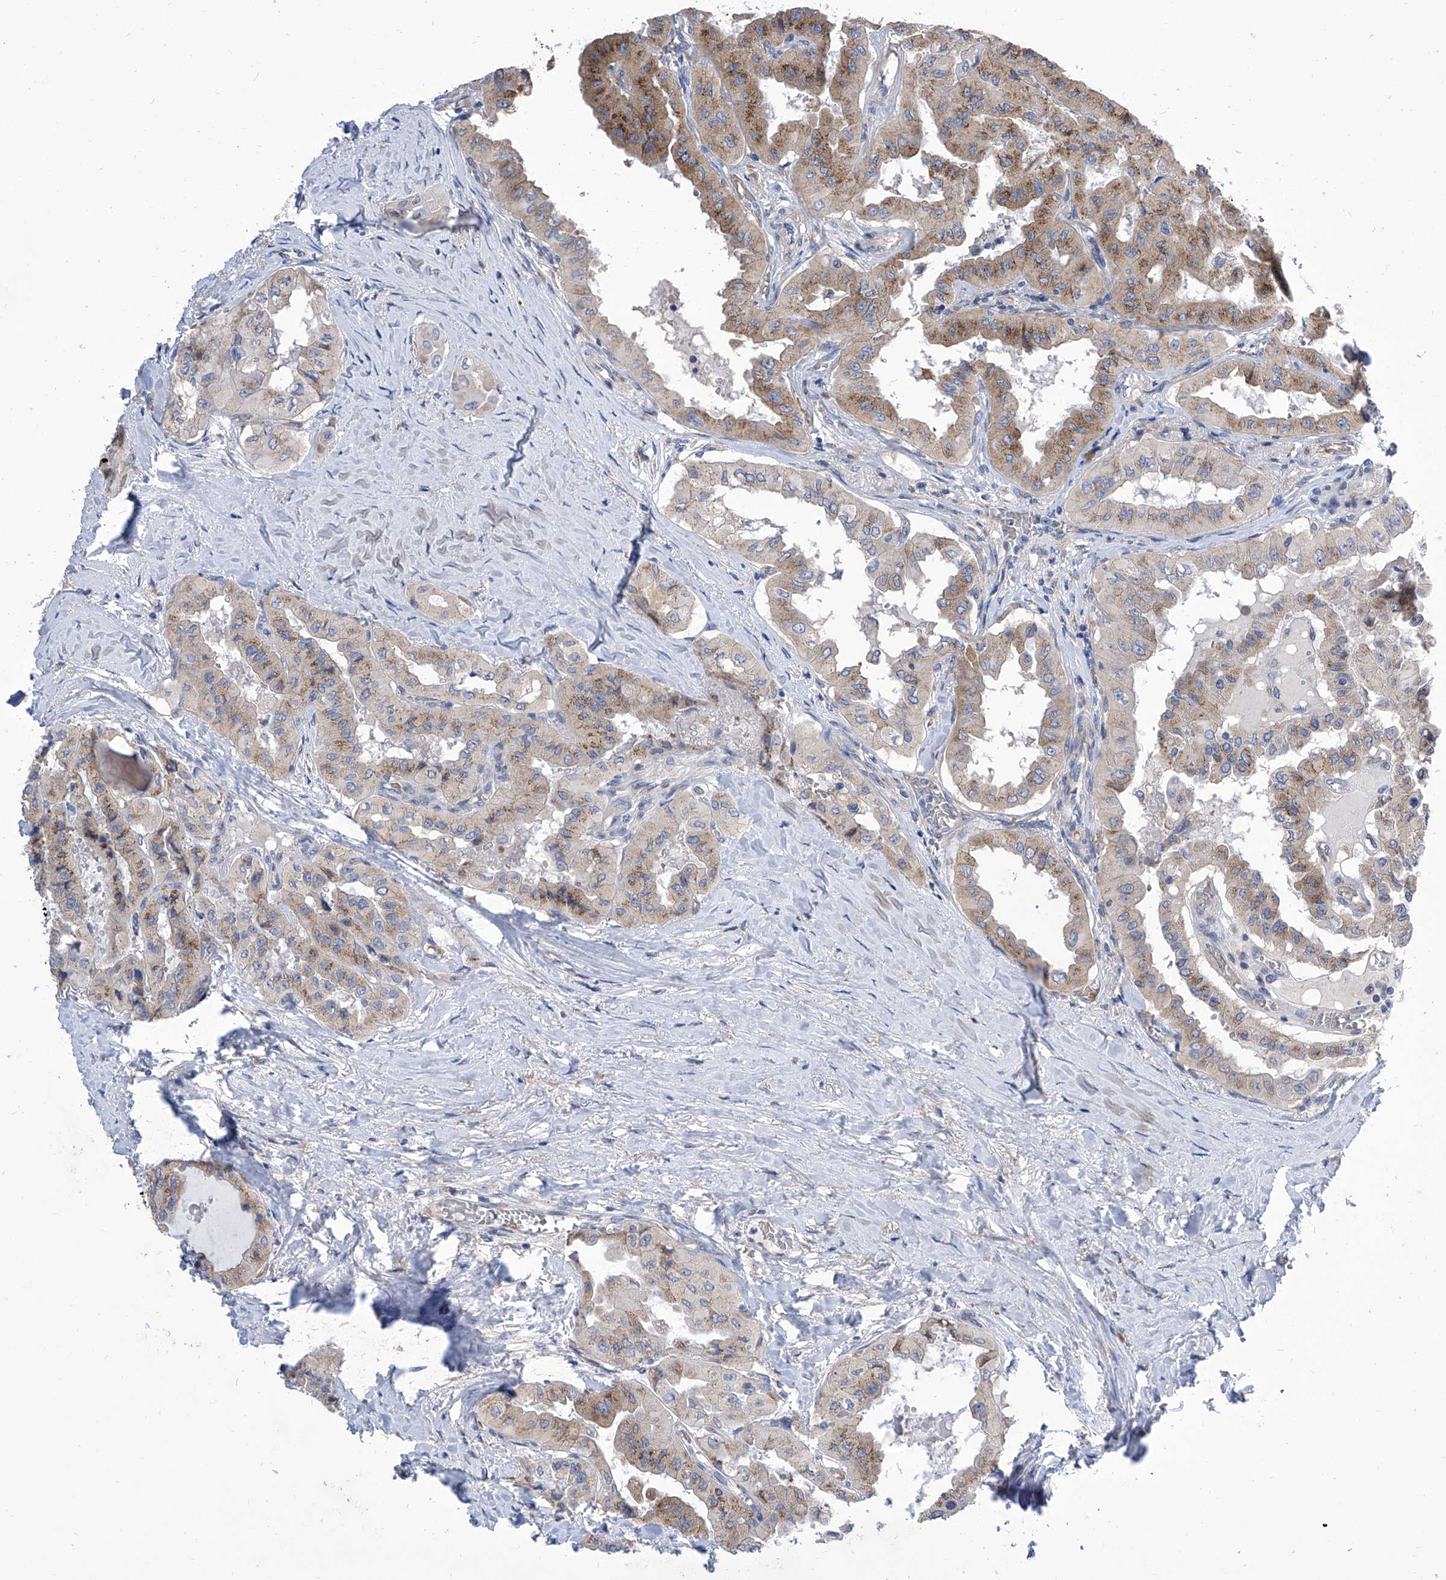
{"staining": {"intensity": "moderate", "quantity": "25%-75%", "location": "cytoplasmic/membranous"}, "tissue": "thyroid cancer", "cell_type": "Tumor cells", "image_type": "cancer", "snomed": [{"axis": "morphology", "description": "Papillary adenocarcinoma, NOS"}, {"axis": "topography", "description": "Thyroid gland"}], "caption": "Protein expression analysis of human thyroid cancer reveals moderate cytoplasmic/membranous positivity in approximately 25%-75% of tumor cells. (DAB IHC, brown staining for protein, blue staining for nuclei).", "gene": "TJAP1", "patient": {"sex": "female", "age": 59}}